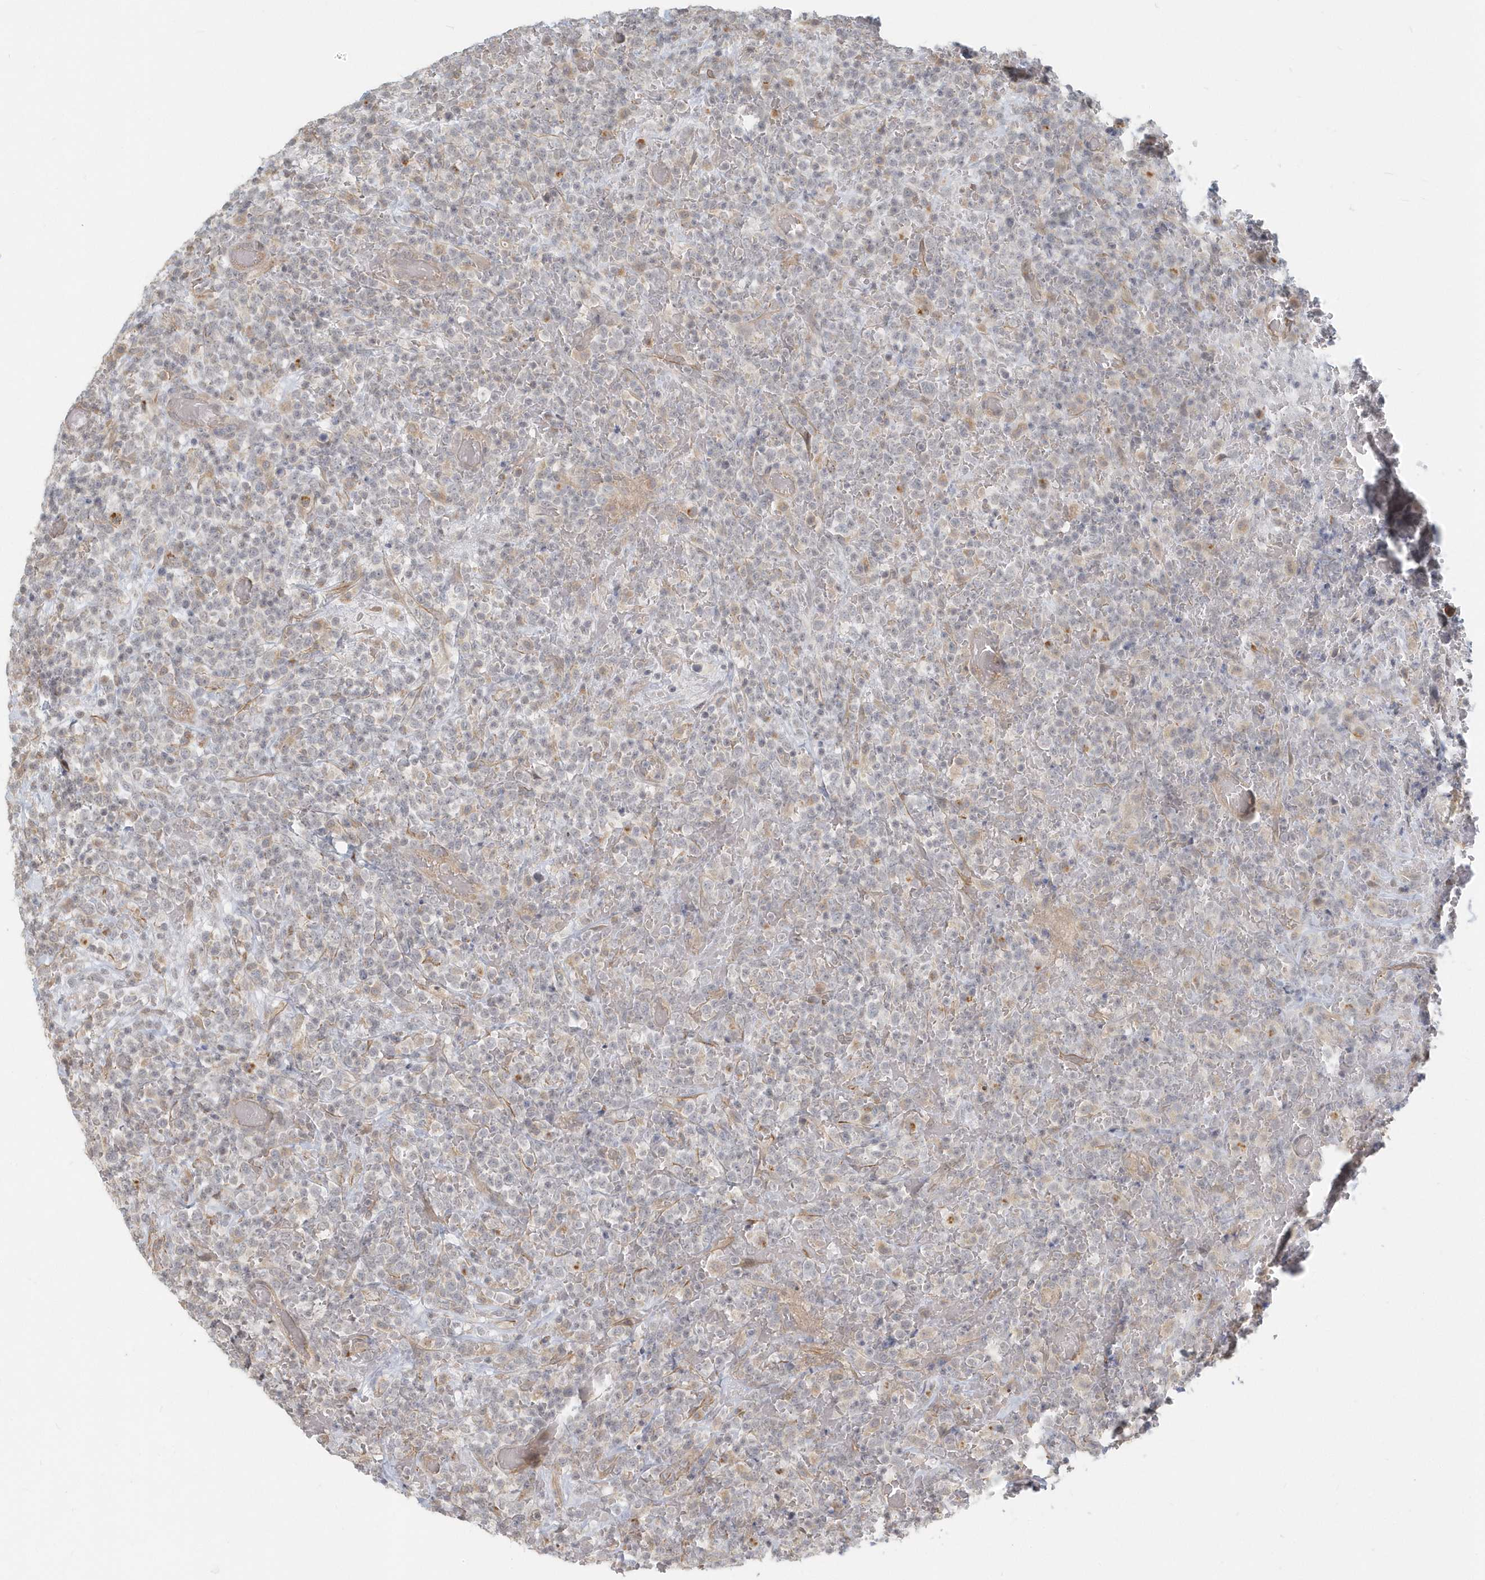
{"staining": {"intensity": "negative", "quantity": "none", "location": "none"}, "tissue": "lymphoma", "cell_type": "Tumor cells", "image_type": "cancer", "snomed": [{"axis": "morphology", "description": "Malignant lymphoma, non-Hodgkin's type, High grade"}, {"axis": "topography", "description": "Colon"}], "caption": "A high-resolution image shows immunohistochemistry (IHC) staining of lymphoma, which demonstrates no significant staining in tumor cells.", "gene": "NAPB", "patient": {"sex": "female", "age": 53}}